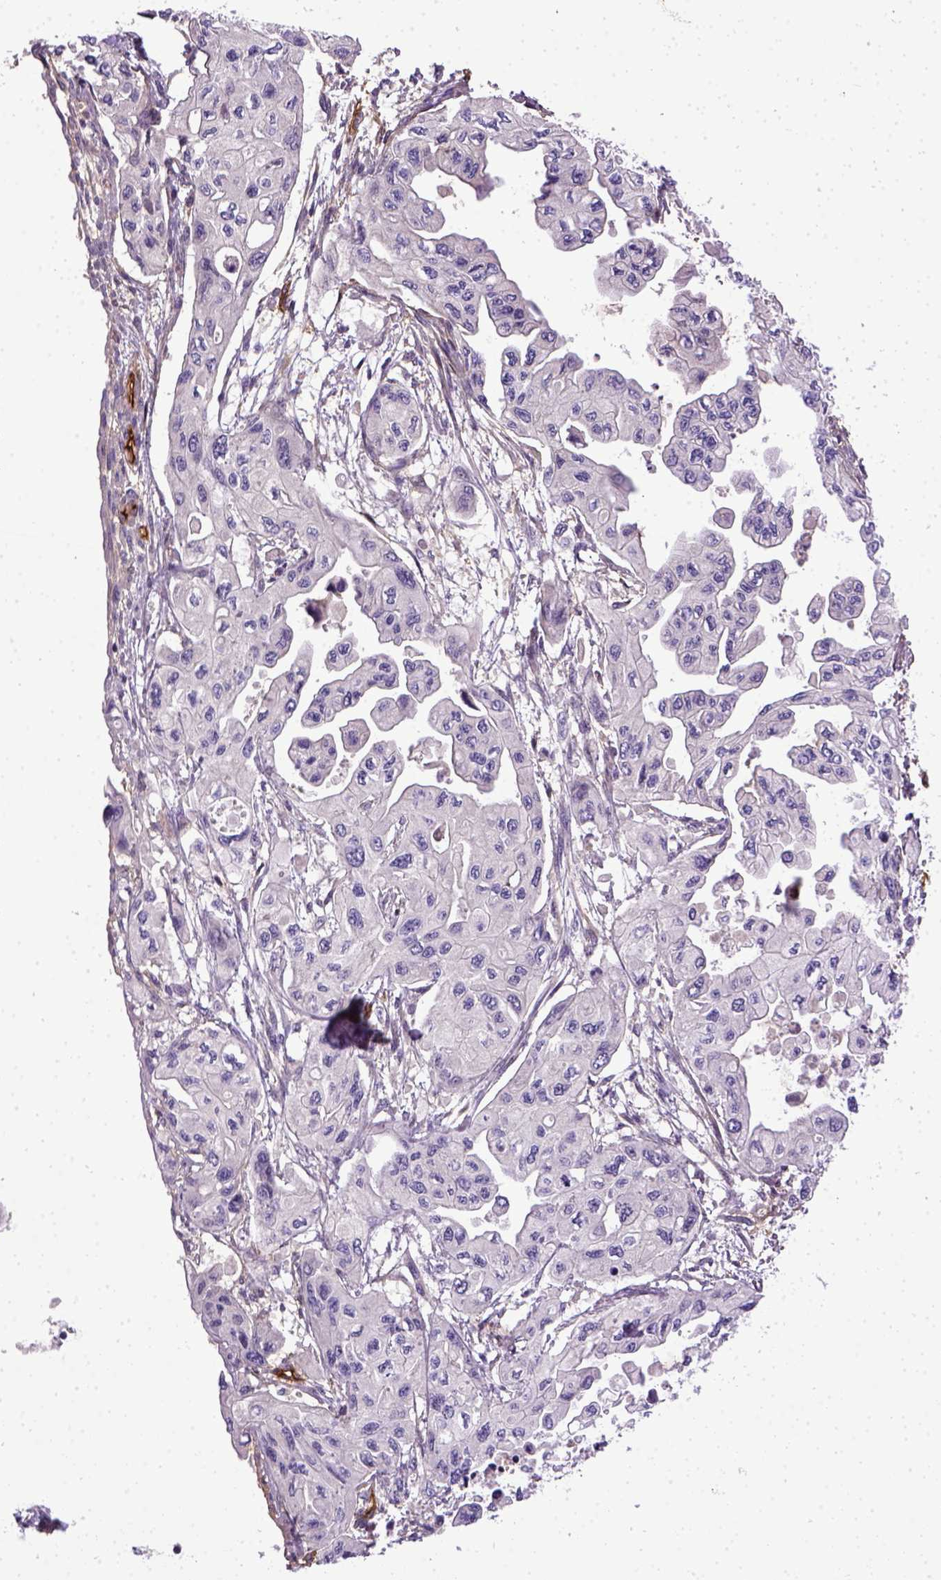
{"staining": {"intensity": "negative", "quantity": "none", "location": "none"}, "tissue": "pancreatic cancer", "cell_type": "Tumor cells", "image_type": "cancer", "snomed": [{"axis": "morphology", "description": "Adenocarcinoma, NOS"}, {"axis": "topography", "description": "Pancreas"}], "caption": "Pancreatic adenocarcinoma stained for a protein using immunohistochemistry (IHC) exhibits no expression tumor cells.", "gene": "ENG", "patient": {"sex": "female", "age": 76}}